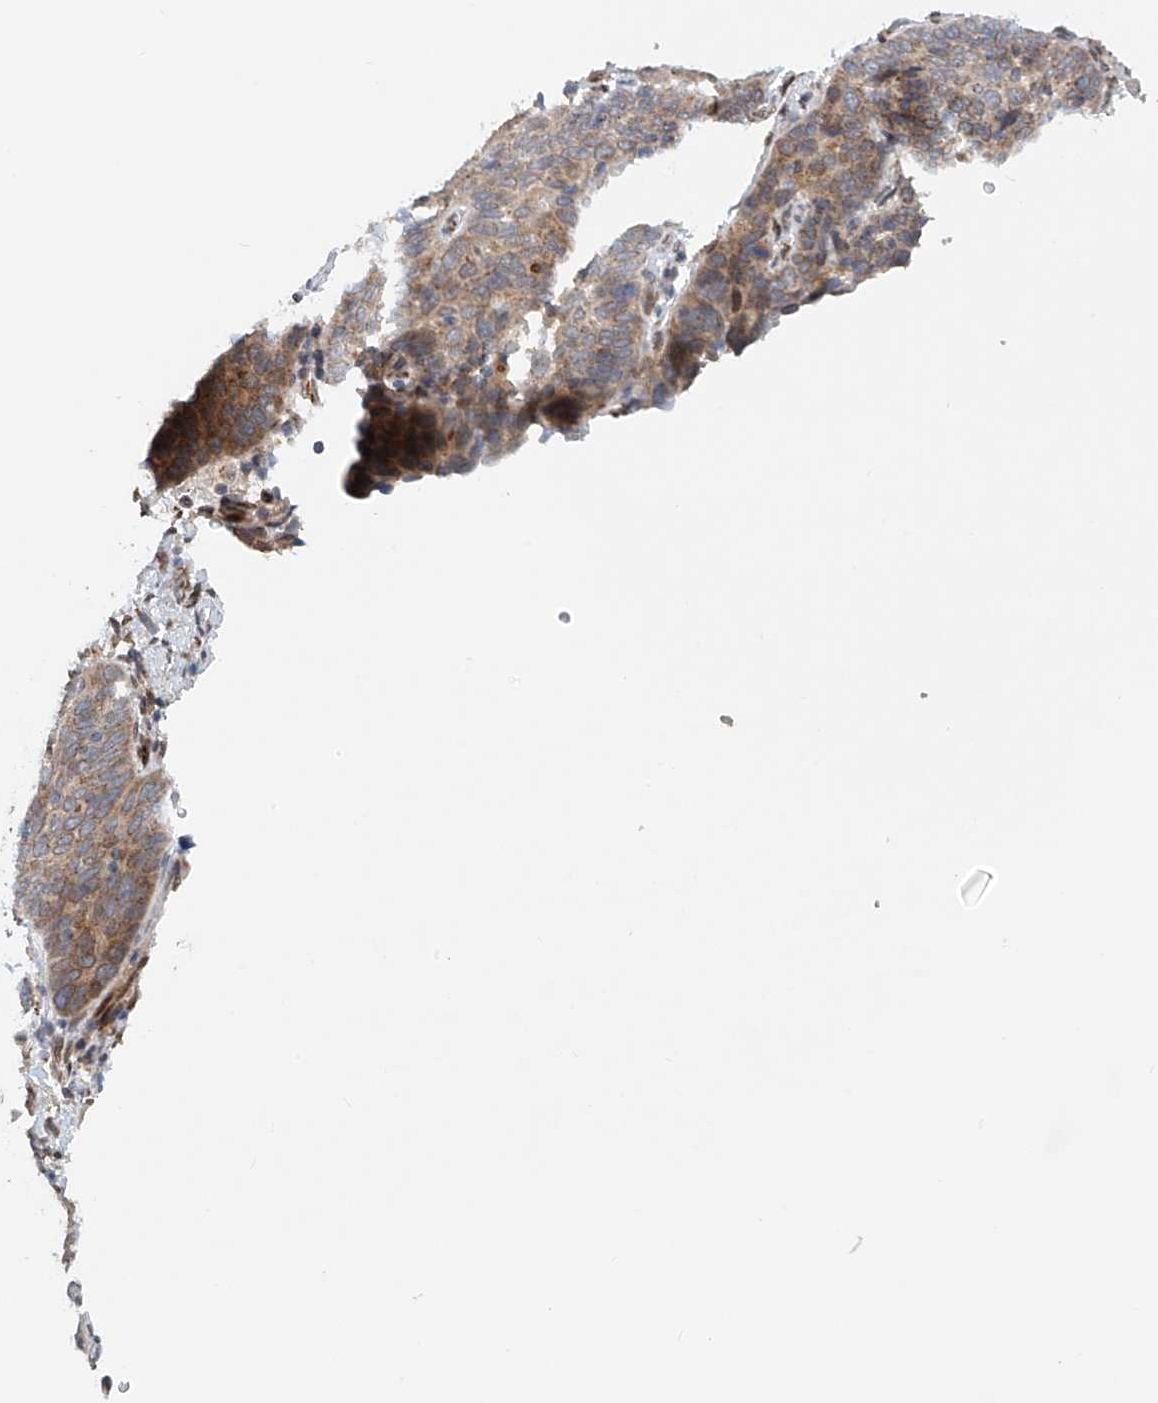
{"staining": {"intensity": "weak", "quantity": "25%-75%", "location": "cytoplasmic/membranous"}, "tissue": "cervical cancer", "cell_type": "Tumor cells", "image_type": "cancer", "snomed": [{"axis": "morphology", "description": "Squamous cell carcinoma, NOS"}, {"axis": "topography", "description": "Cervix"}], "caption": "Protein staining of cervical cancer tissue shows weak cytoplasmic/membranous staining in about 25%-75% of tumor cells.", "gene": "STARD9", "patient": {"sex": "female", "age": 60}}